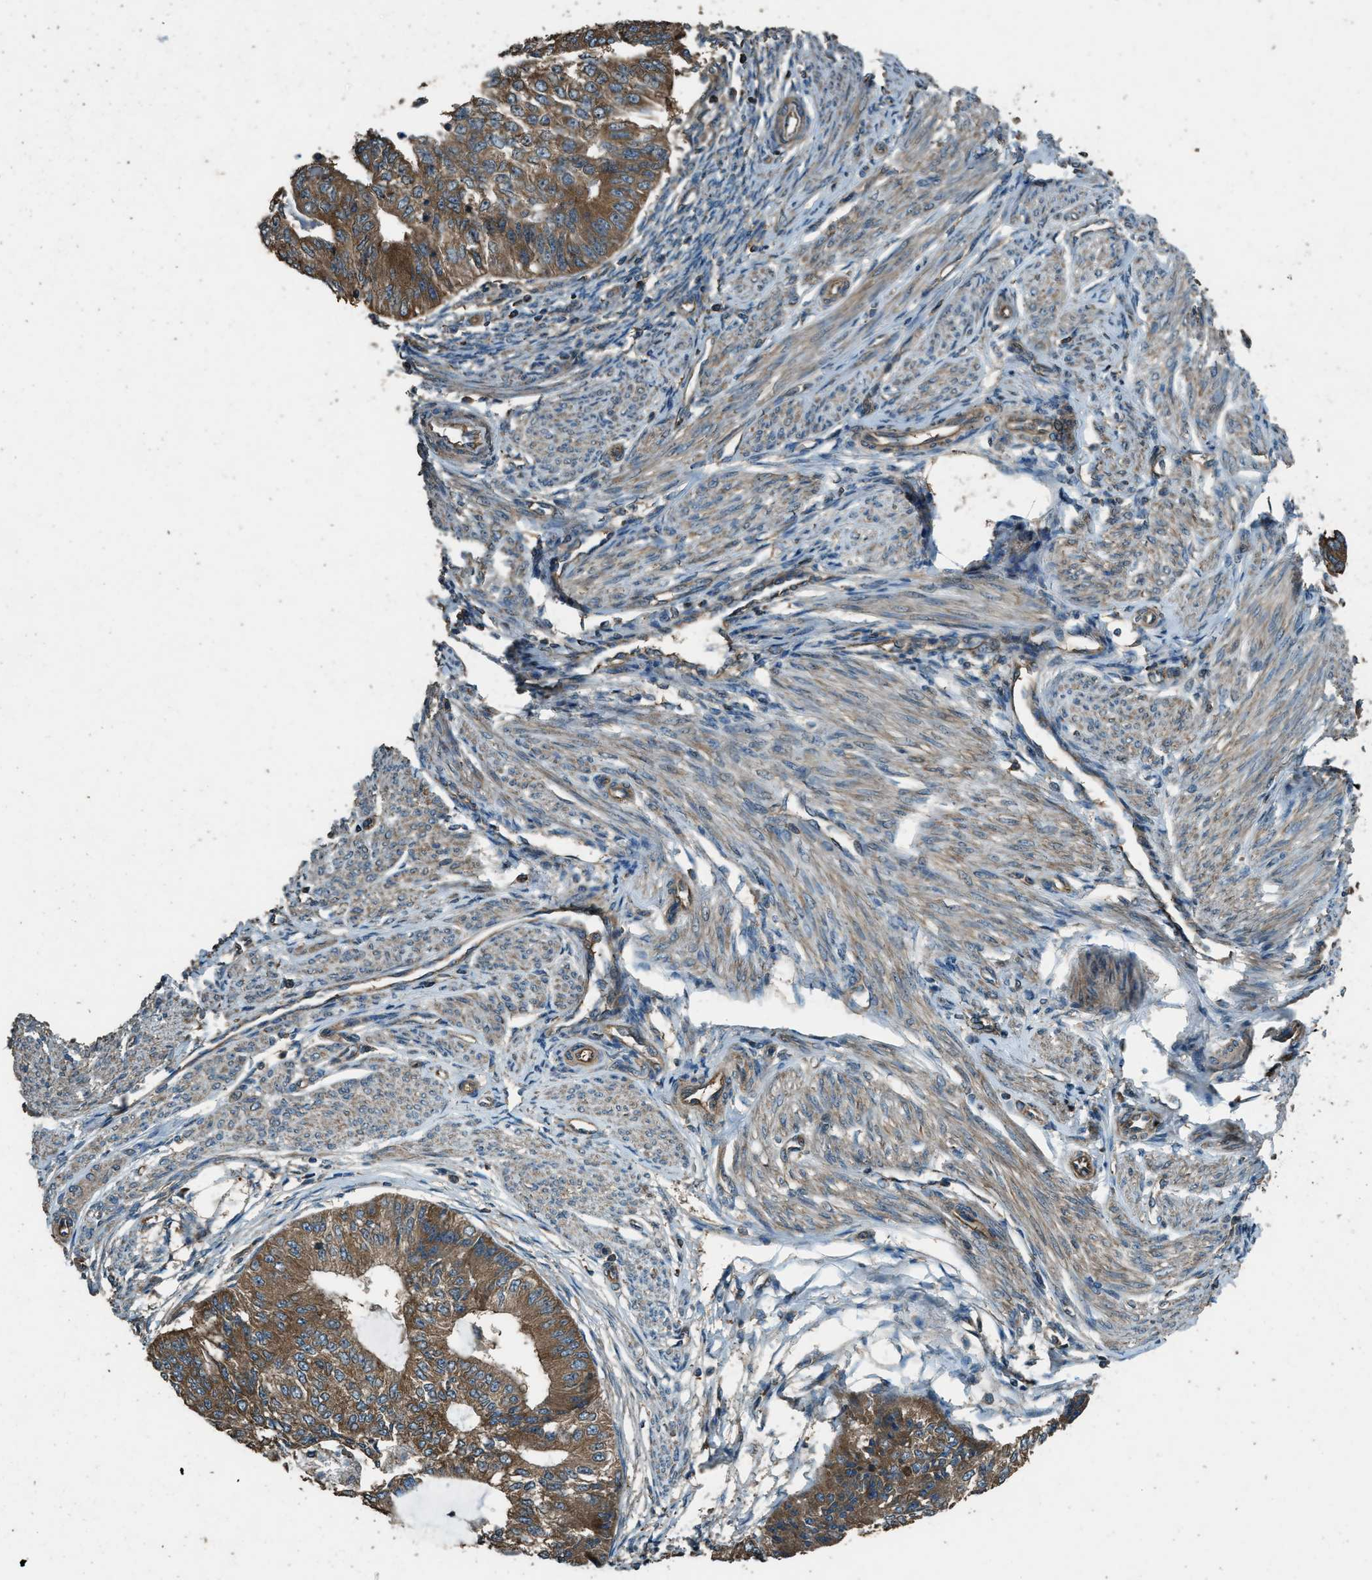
{"staining": {"intensity": "moderate", "quantity": ">75%", "location": "cytoplasmic/membranous"}, "tissue": "endometrial cancer", "cell_type": "Tumor cells", "image_type": "cancer", "snomed": [{"axis": "morphology", "description": "Adenocarcinoma, NOS"}, {"axis": "topography", "description": "Endometrium"}], "caption": "Immunohistochemical staining of endometrial cancer (adenocarcinoma) exhibits moderate cytoplasmic/membranous protein expression in approximately >75% of tumor cells. (DAB IHC, brown staining for protein, blue staining for nuclei).", "gene": "MARS1", "patient": {"sex": "female", "age": 32}}